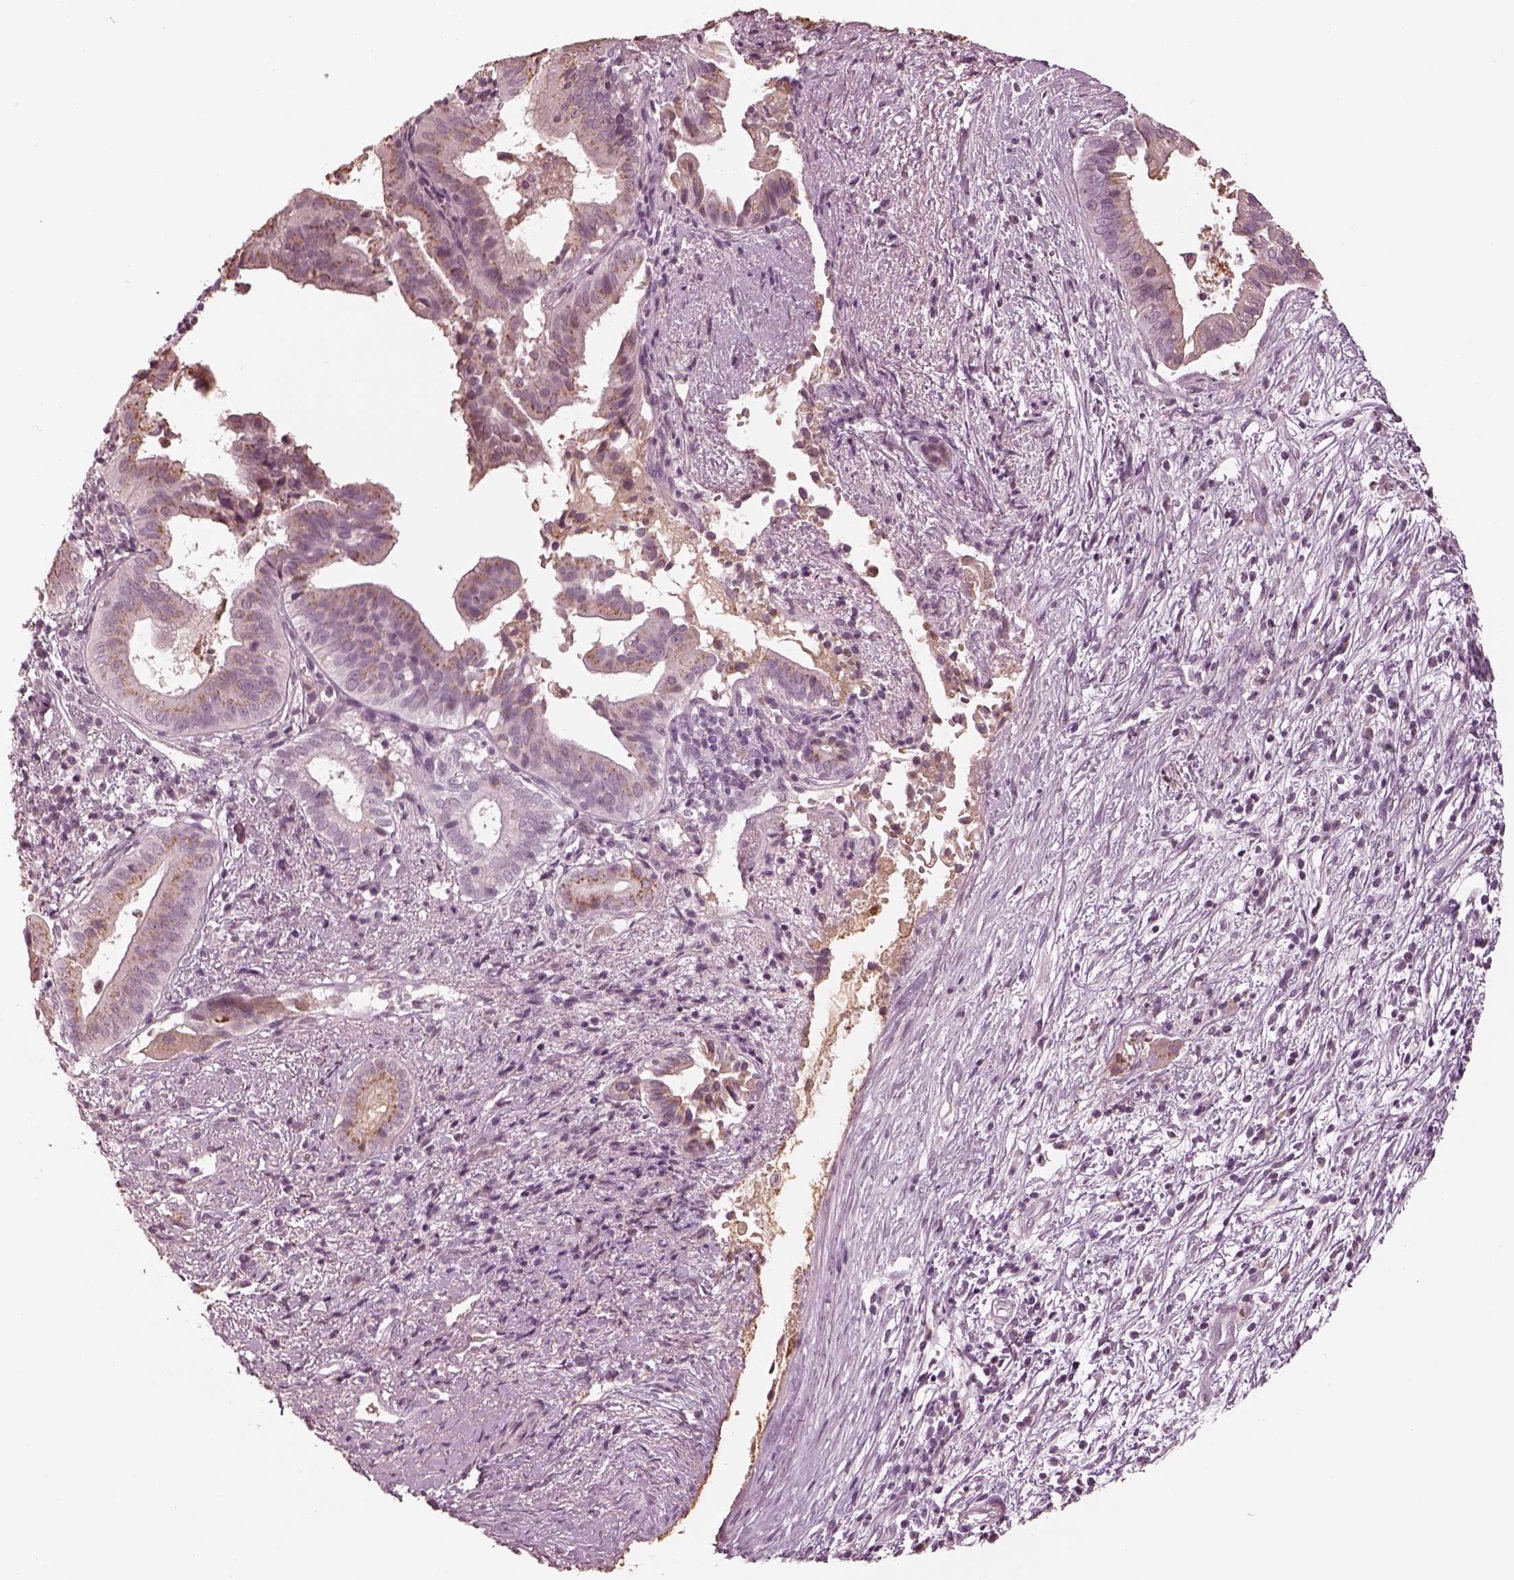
{"staining": {"intensity": "moderate", "quantity": "<25%", "location": "cytoplasmic/membranous"}, "tissue": "pancreatic cancer", "cell_type": "Tumor cells", "image_type": "cancer", "snomed": [{"axis": "morphology", "description": "Adenocarcinoma, NOS"}, {"axis": "topography", "description": "Pancreas"}], "caption": "This image exhibits IHC staining of pancreatic adenocarcinoma, with low moderate cytoplasmic/membranous staining in about <25% of tumor cells.", "gene": "KCNA2", "patient": {"sex": "male", "age": 61}}